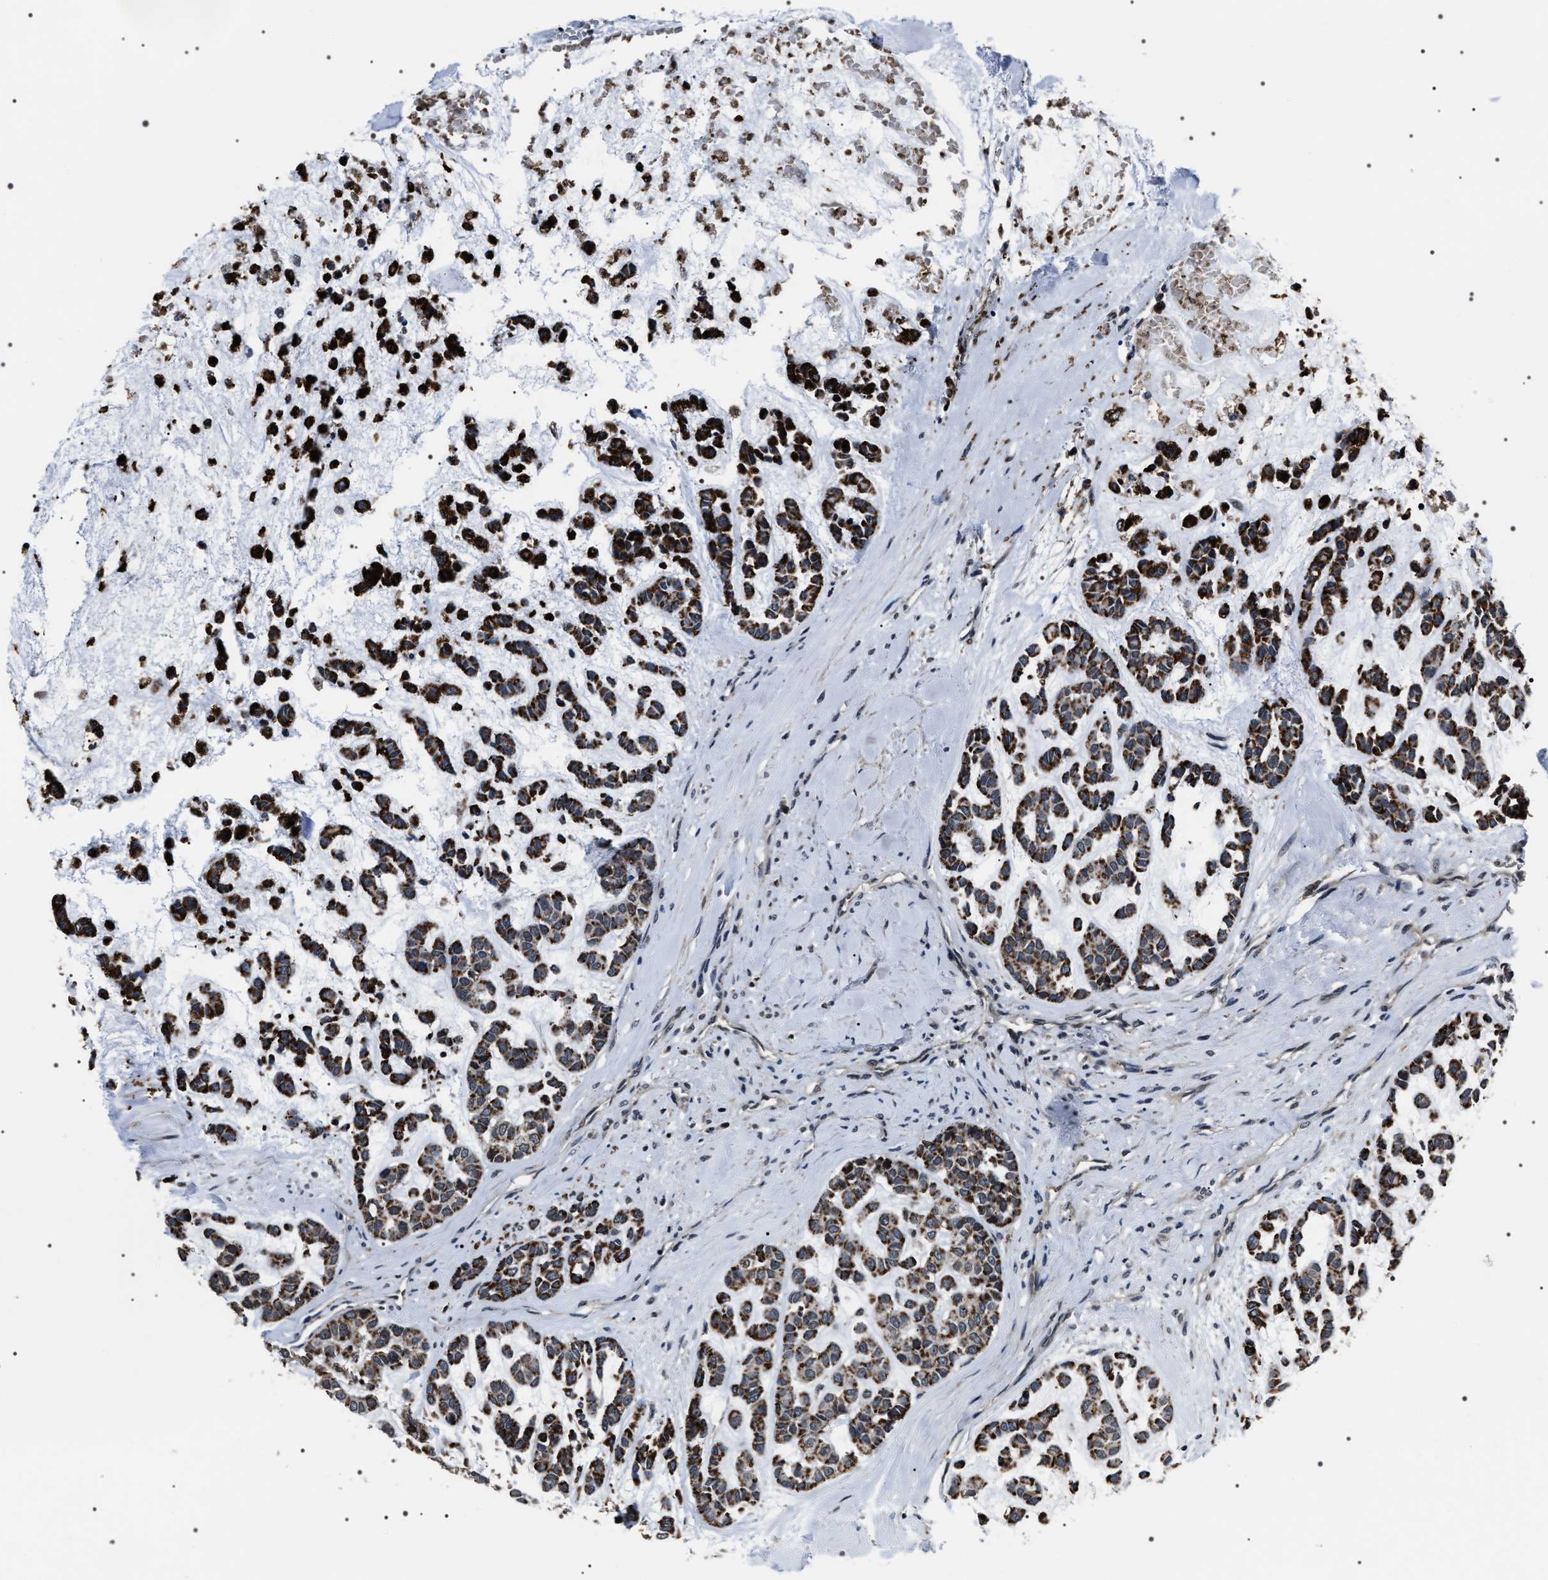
{"staining": {"intensity": "strong", "quantity": ">75%", "location": "cytoplasmic/membranous"}, "tissue": "head and neck cancer", "cell_type": "Tumor cells", "image_type": "cancer", "snomed": [{"axis": "morphology", "description": "Adenocarcinoma, NOS"}, {"axis": "morphology", "description": "Adenoma, NOS"}, {"axis": "topography", "description": "Head-Neck"}], "caption": "Head and neck cancer stained for a protein shows strong cytoplasmic/membranous positivity in tumor cells.", "gene": "SIPA1", "patient": {"sex": "female", "age": 55}}